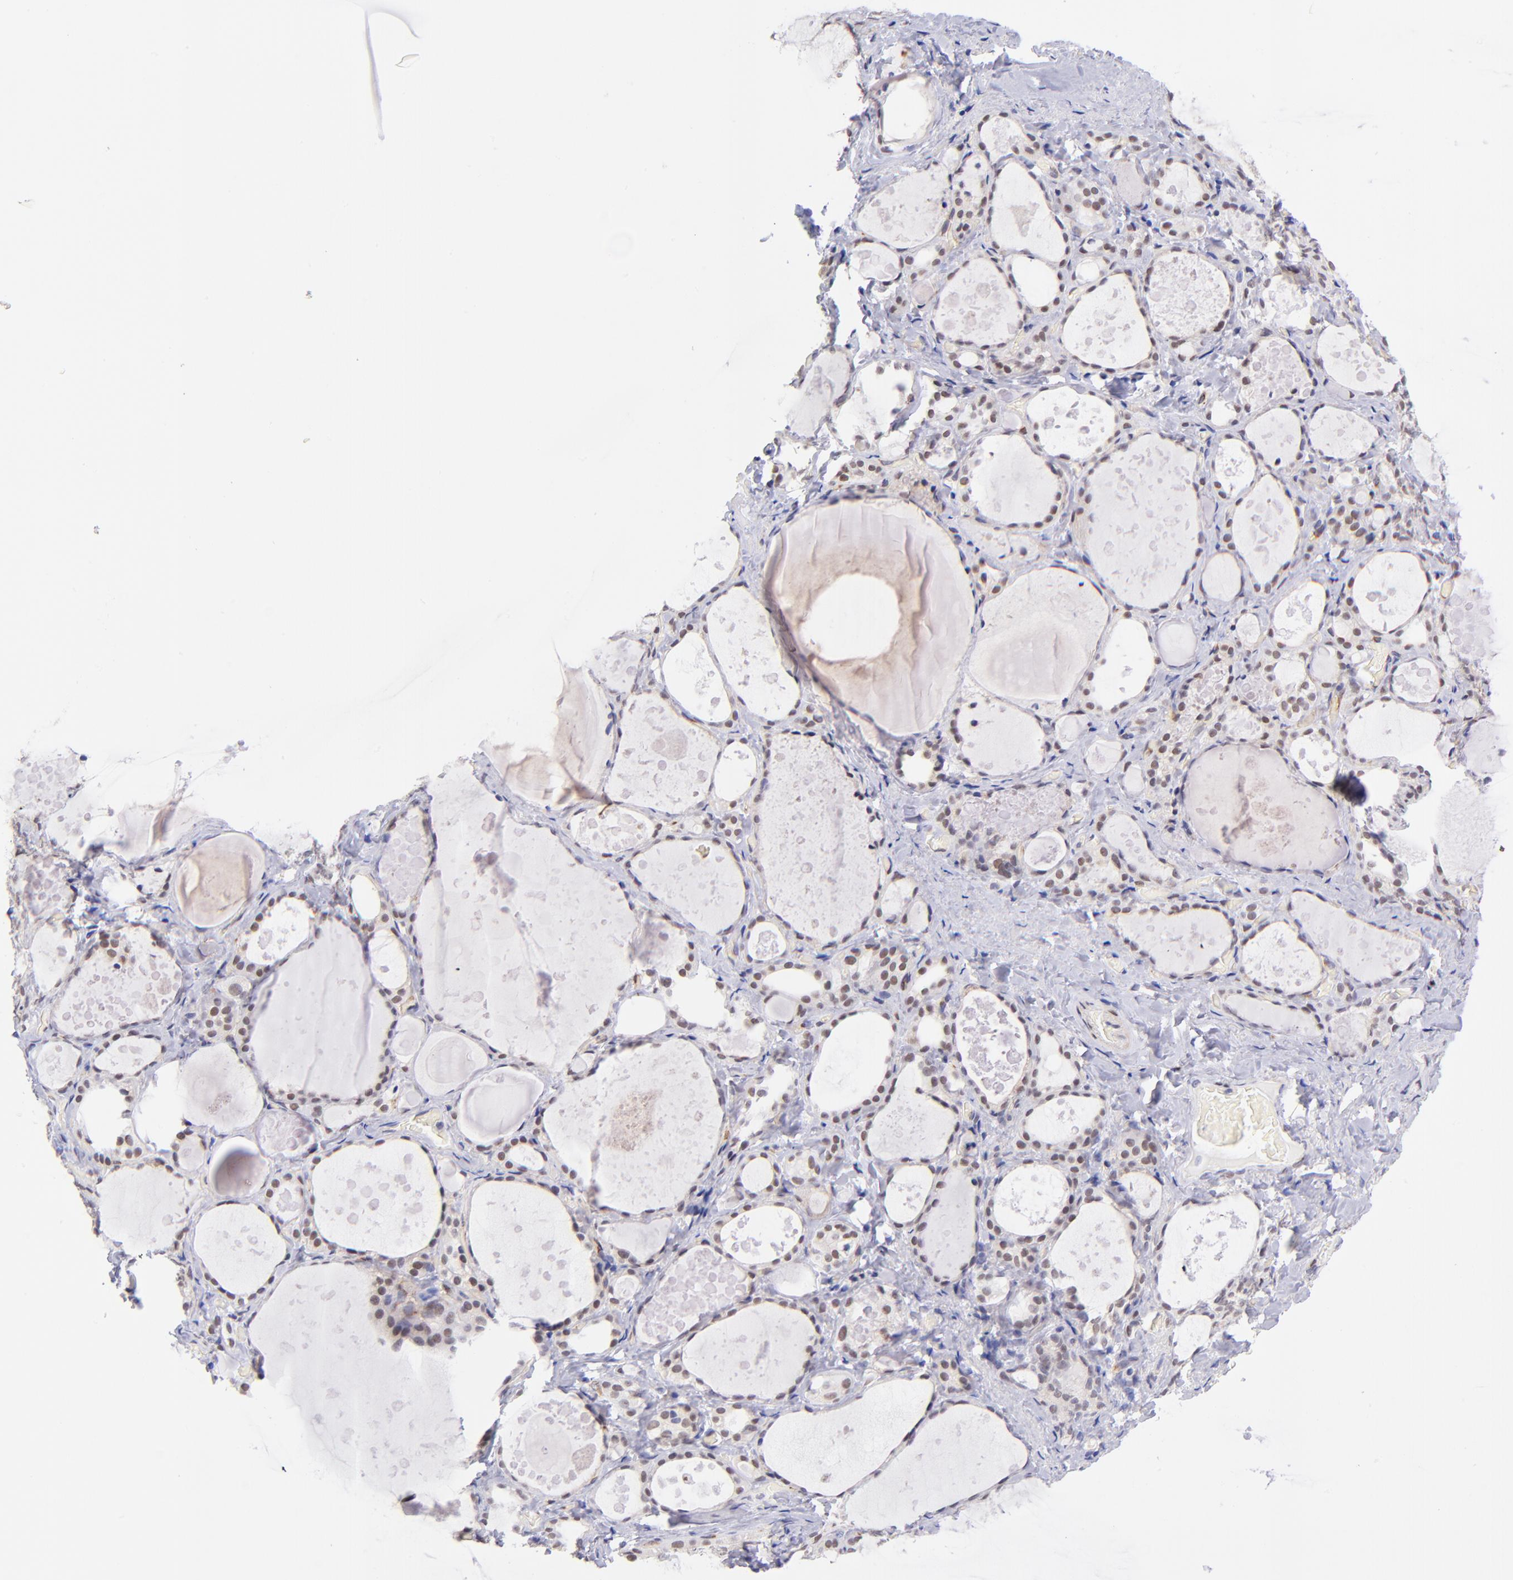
{"staining": {"intensity": "weak", "quantity": "25%-75%", "location": "nuclear"}, "tissue": "thyroid gland", "cell_type": "Glandular cells", "image_type": "normal", "snomed": [{"axis": "morphology", "description": "Normal tissue, NOS"}, {"axis": "topography", "description": "Thyroid gland"}], "caption": "Immunohistochemical staining of normal thyroid gland reveals 25%-75% levels of weak nuclear protein expression in approximately 25%-75% of glandular cells. Using DAB (3,3'-diaminobenzidine) (brown) and hematoxylin (blue) stains, captured at high magnification using brightfield microscopy.", "gene": "SOX6", "patient": {"sex": "female", "age": 75}}